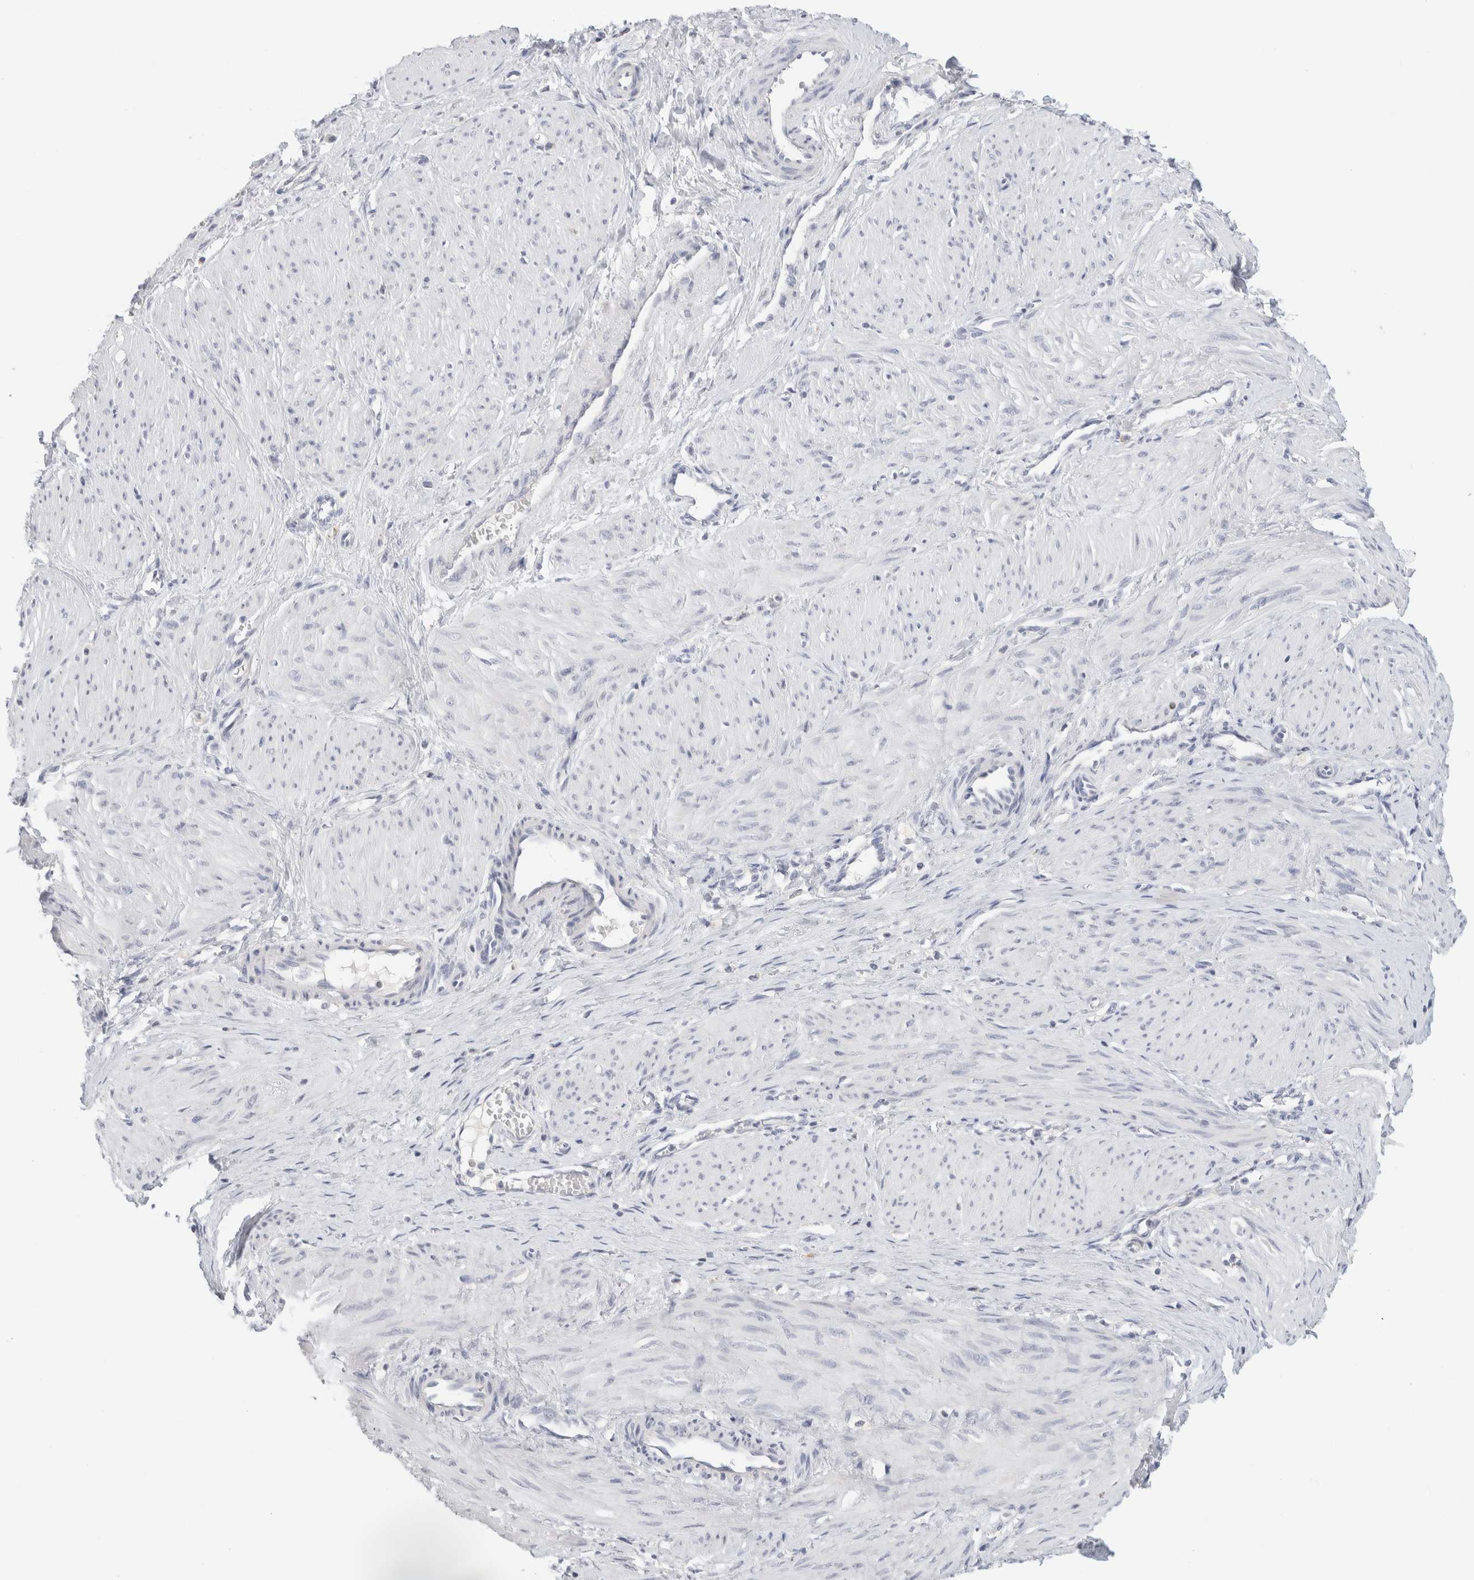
{"staining": {"intensity": "negative", "quantity": "none", "location": "none"}, "tissue": "smooth muscle", "cell_type": "Smooth muscle cells", "image_type": "normal", "snomed": [{"axis": "morphology", "description": "Normal tissue, NOS"}, {"axis": "topography", "description": "Endometrium"}], "caption": "Human smooth muscle stained for a protein using IHC demonstrates no expression in smooth muscle cells.", "gene": "CSK", "patient": {"sex": "female", "age": 33}}